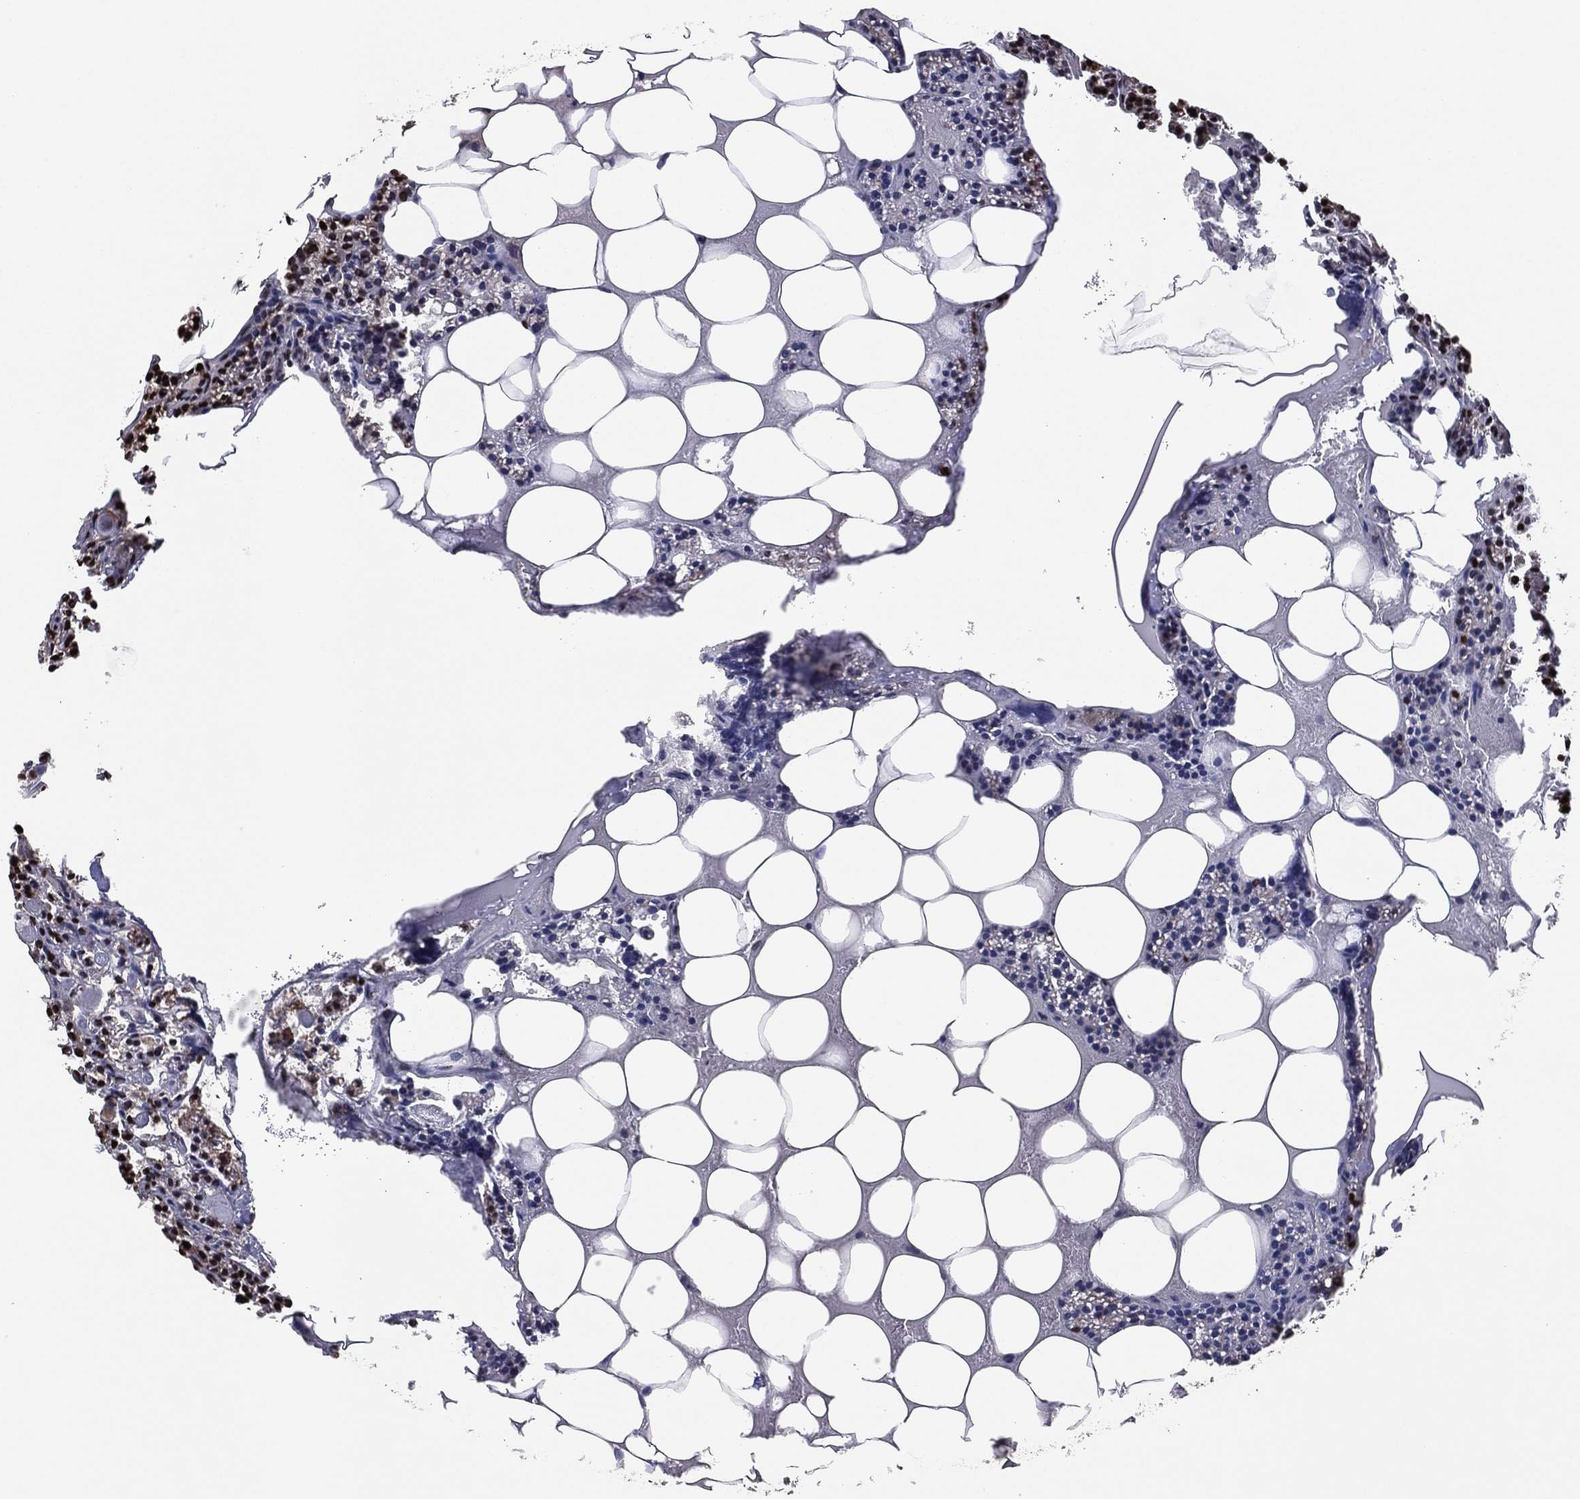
{"staining": {"intensity": "negative", "quantity": "none", "location": "none"}, "tissue": "parathyroid gland", "cell_type": "Glandular cells", "image_type": "normal", "snomed": [{"axis": "morphology", "description": "Normal tissue, NOS"}, {"axis": "topography", "description": "Parathyroid gland"}], "caption": "High magnification brightfield microscopy of normal parathyroid gland stained with DAB (3,3'-diaminobenzidine) (brown) and counterstained with hematoxylin (blue): glandular cells show no significant expression. (Immunohistochemistry, brightfield microscopy, high magnification).", "gene": "TP53BP1", "patient": {"sex": "female", "age": 83}}